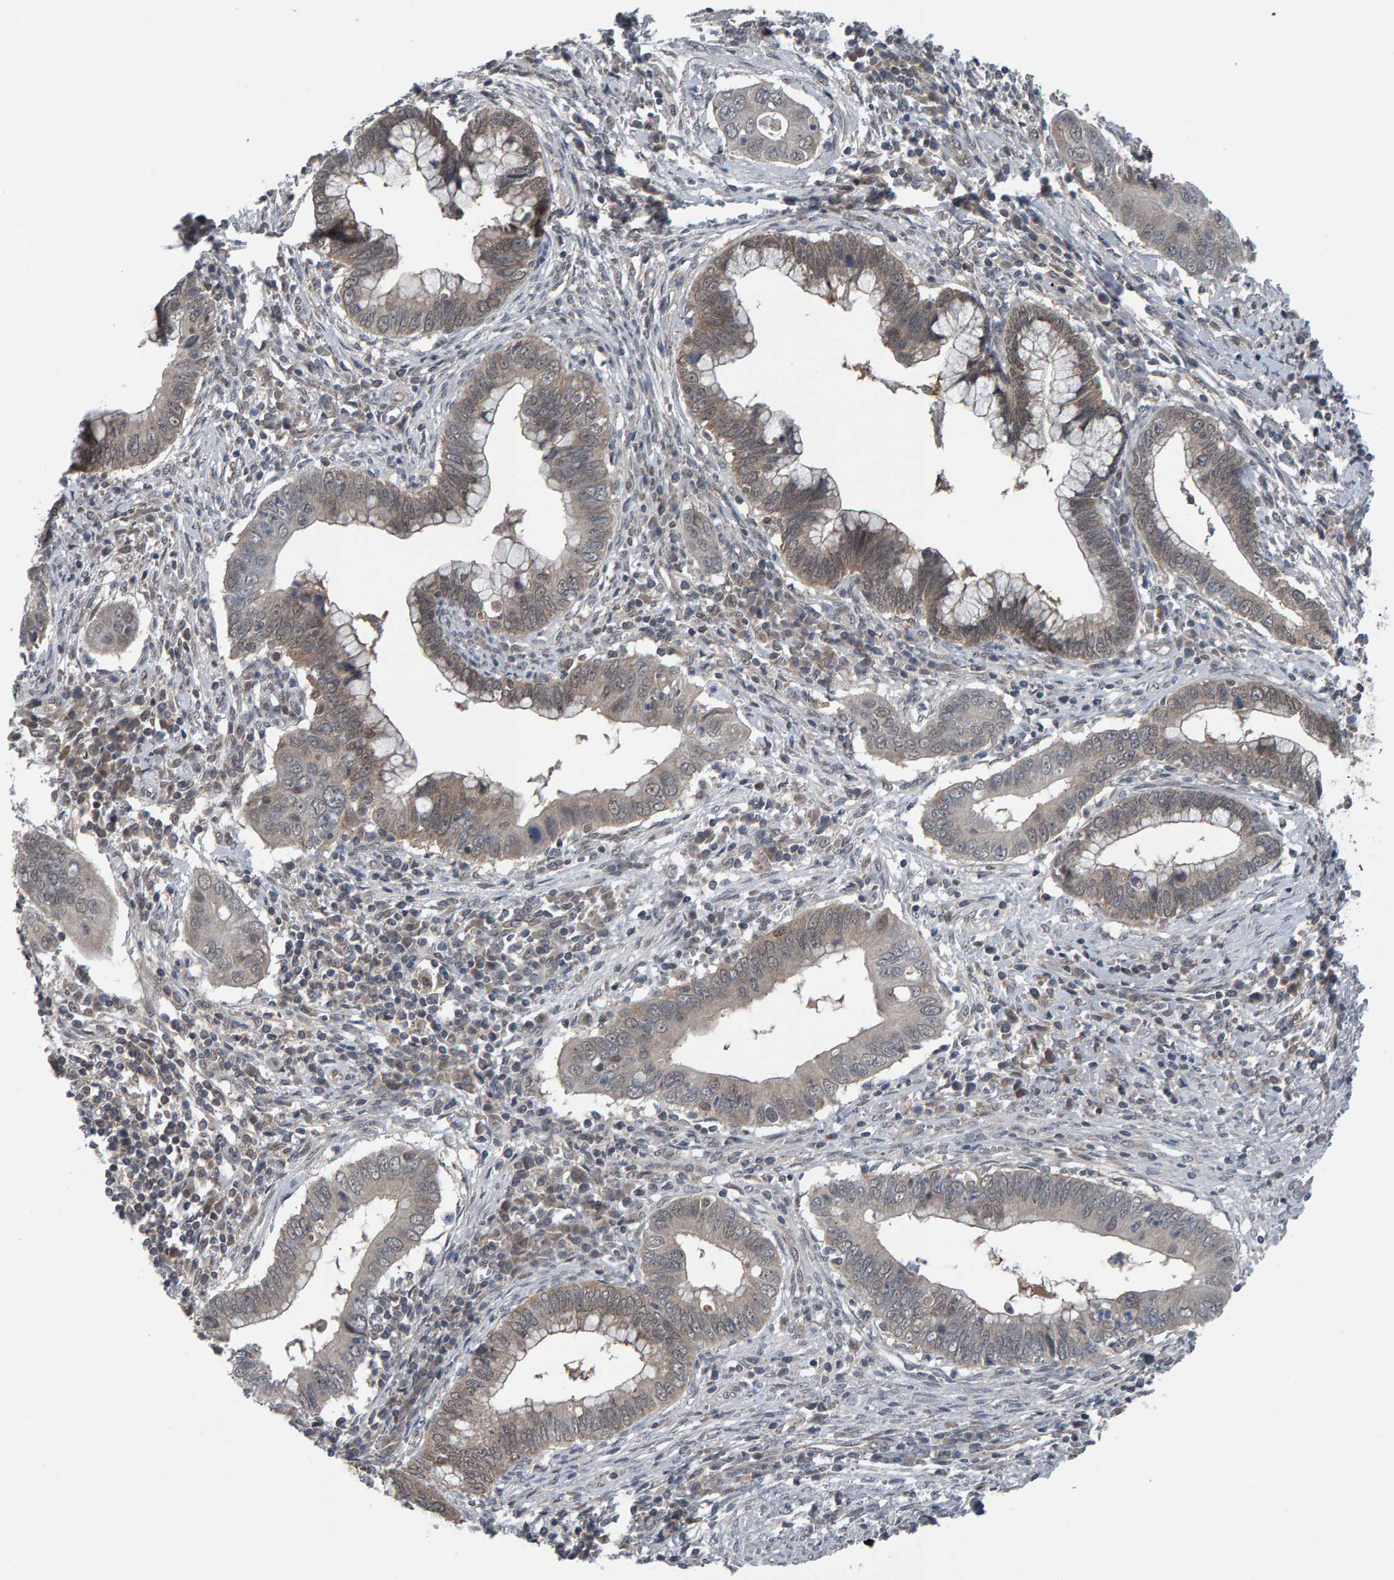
{"staining": {"intensity": "weak", "quantity": "<25%", "location": "cytoplasmic/membranous,nuclear"}, "tissue": "cervical cancer", "cell_type": "Tumor cells", "image_type": "cancer", "snomed": [{"axis": "morphology", "description": "Adenocarcinoma, NOS"}, {"axis": "topography", "description": "Cervix"}], "caption": "Immunohistochemistry (IHC) image of human cervical cancer stained for a protein (brown), which shows no positivity in tumor cells. (DAB immunohistochemistry (IHC) with hematoxylin counter stain).", "gene": "COASY", "patient": {"sex": "female", "age": 44}}